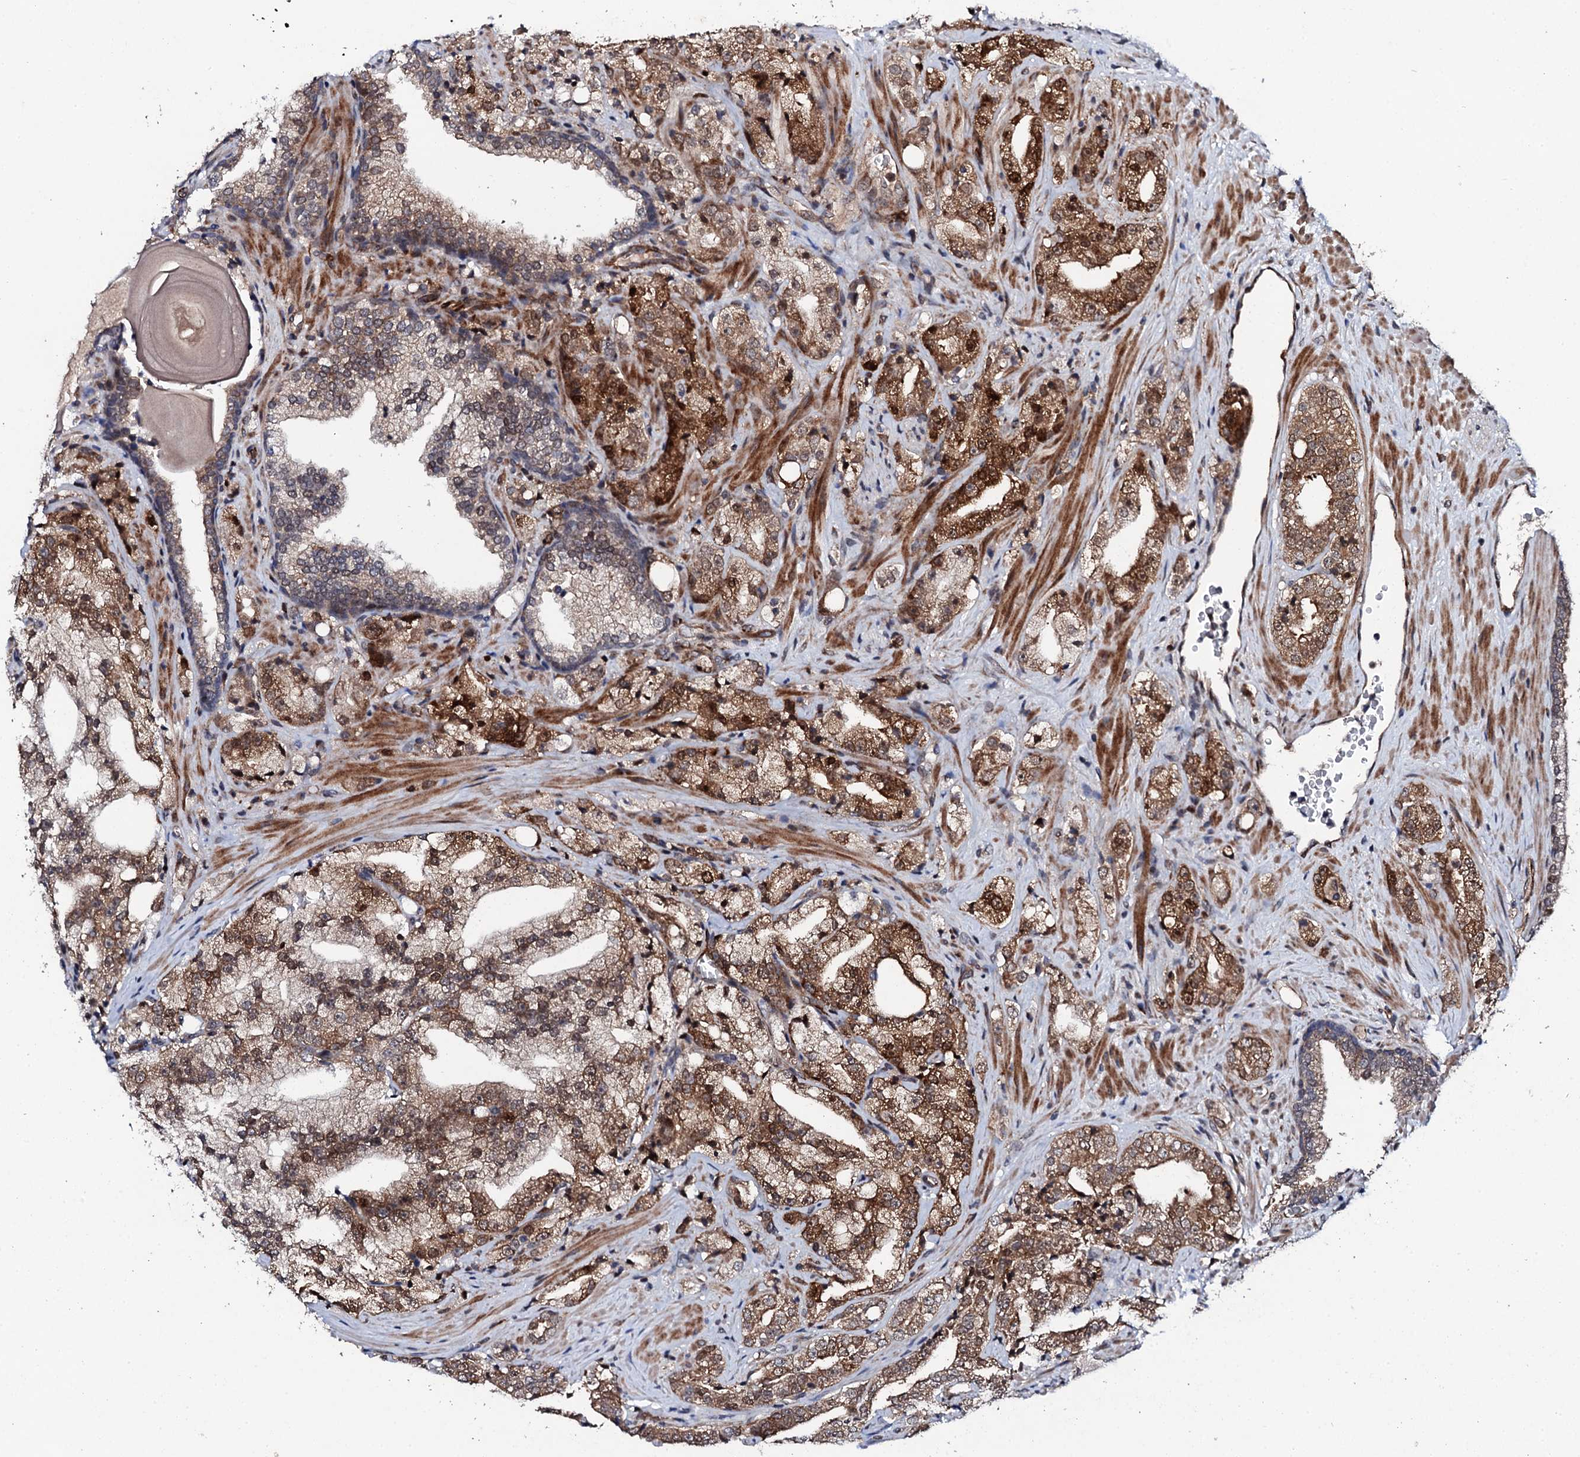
{"staining": {"intensity": "moderate", "quantity": ">75%", "location": "cytoplasmic/membranous,nuclear"}, "tissue": "prostate cancer", "cell_type": "Tumor cells", "image_type": "cancer", "snomed": [{"axis": "morphology", "description": "Adenocarcinoma, High grade"}, {"axis": "topography", "description": "Prostate"}], "caption": "DAB (3,3'-diaminobenzidine) immunohistochemical staining of prostate cancer (adenocarcinoma (high-grade)) shows moderate cytoplasmic/membranous and nuclear protein expression in approximately >75% of tumor cells. The protein of interest is stained brown, and the nuclei are stained in blue (DAB (3,3'-diaminobenzidine) IHC with brightfield microscopy, high magnification).", "gene": "FAM111A", "patient": {"sex": "male", "age": 64}}